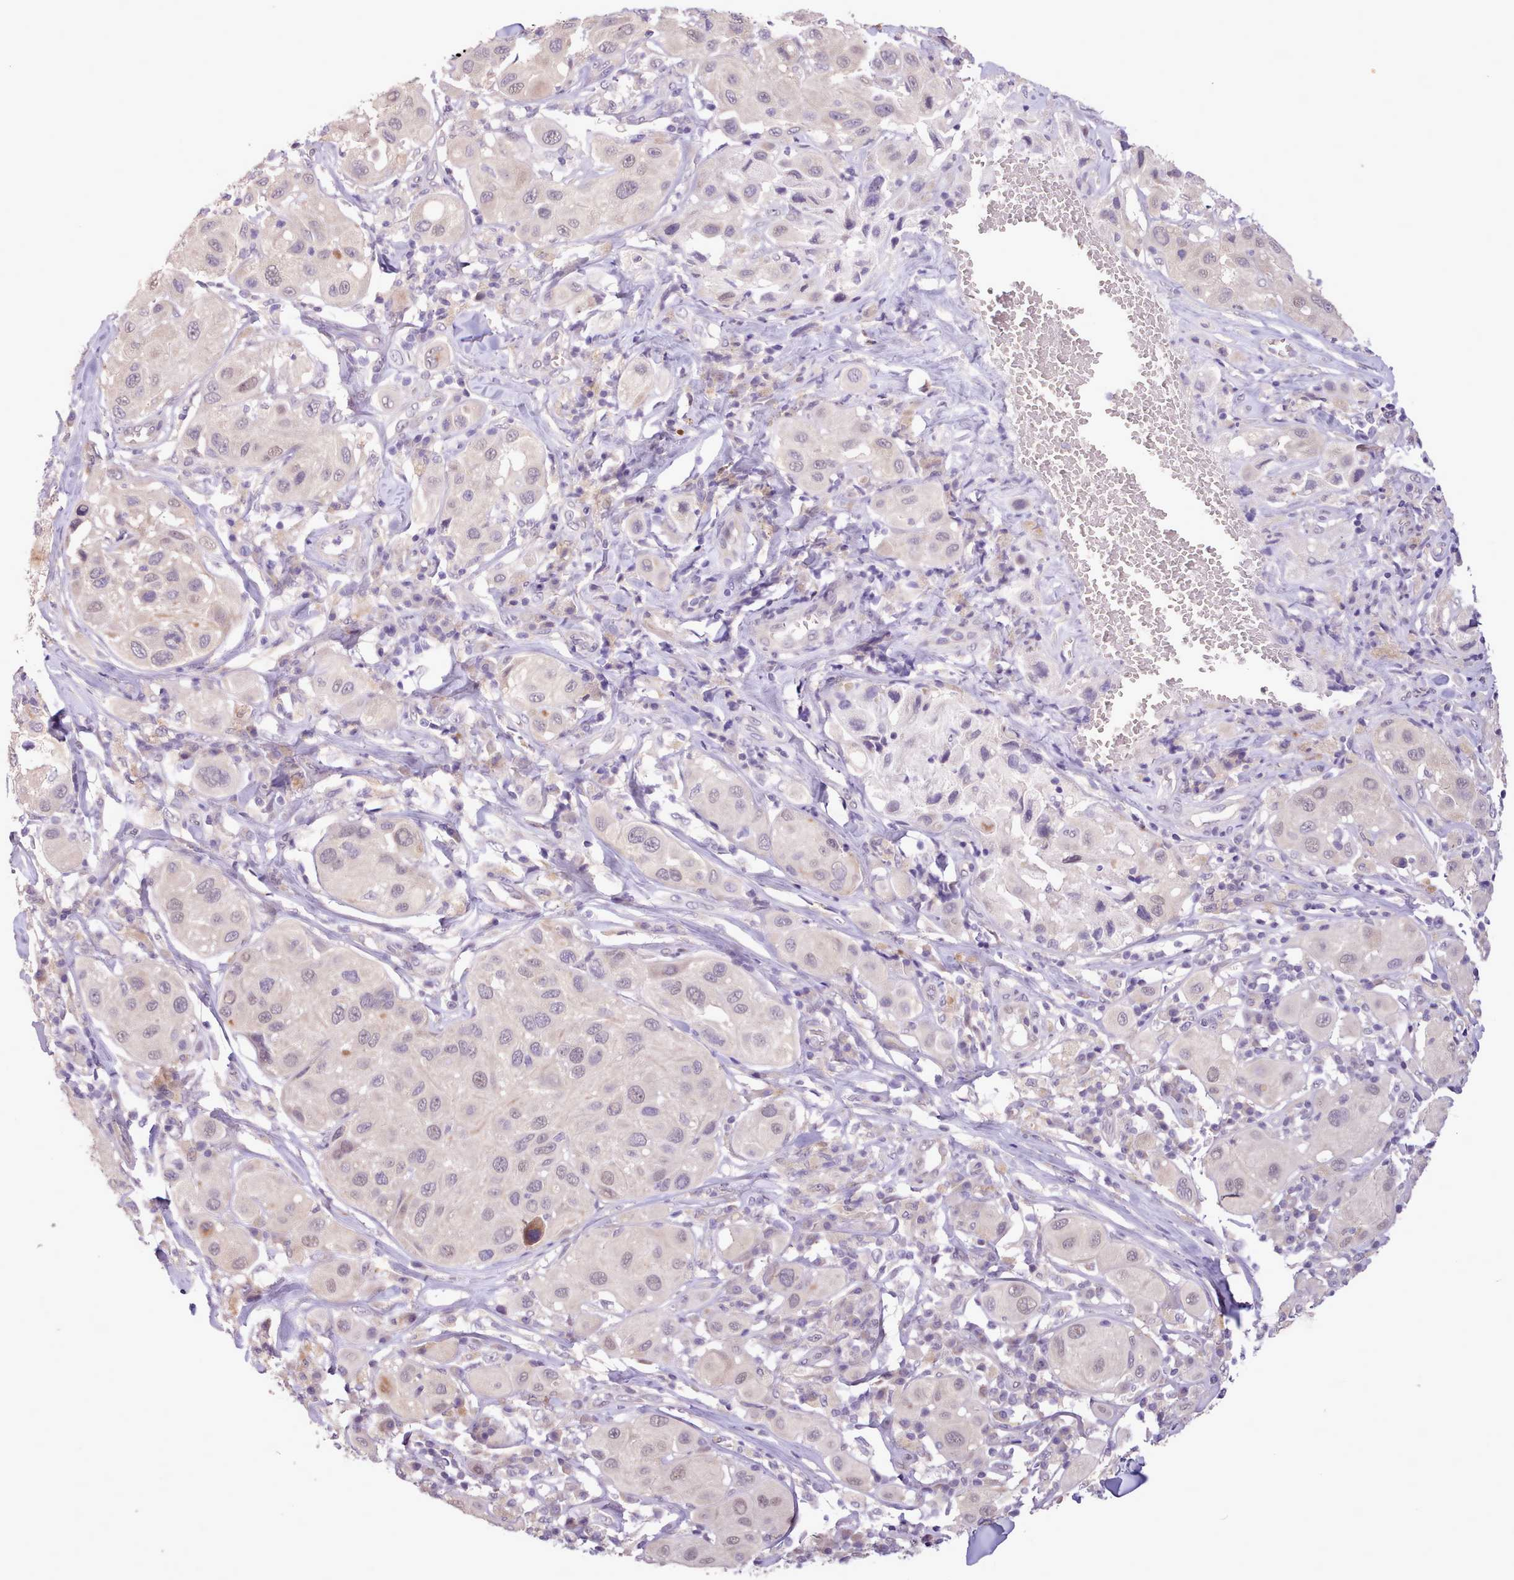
{"staining": {"intensity": "weak", "quantity": "25%-75%", "location": "nuclear"}, "tissue": "melanoma", "cell_type": "Tumor cells", "image_type": "cancer", "snomed": [{"axis": "morphology", "description": "Malignant melanoma, Metastatic site"}, {"axis": "topography", "description": "Skin"}], "caption": "Weak nuclear protein staining is appreciated in approximately 25%-75% of tumor cells in malignant melanoma (metastatic site).", "gene": "ZNF607", "patient": {"sex": "male", "age": 41}}